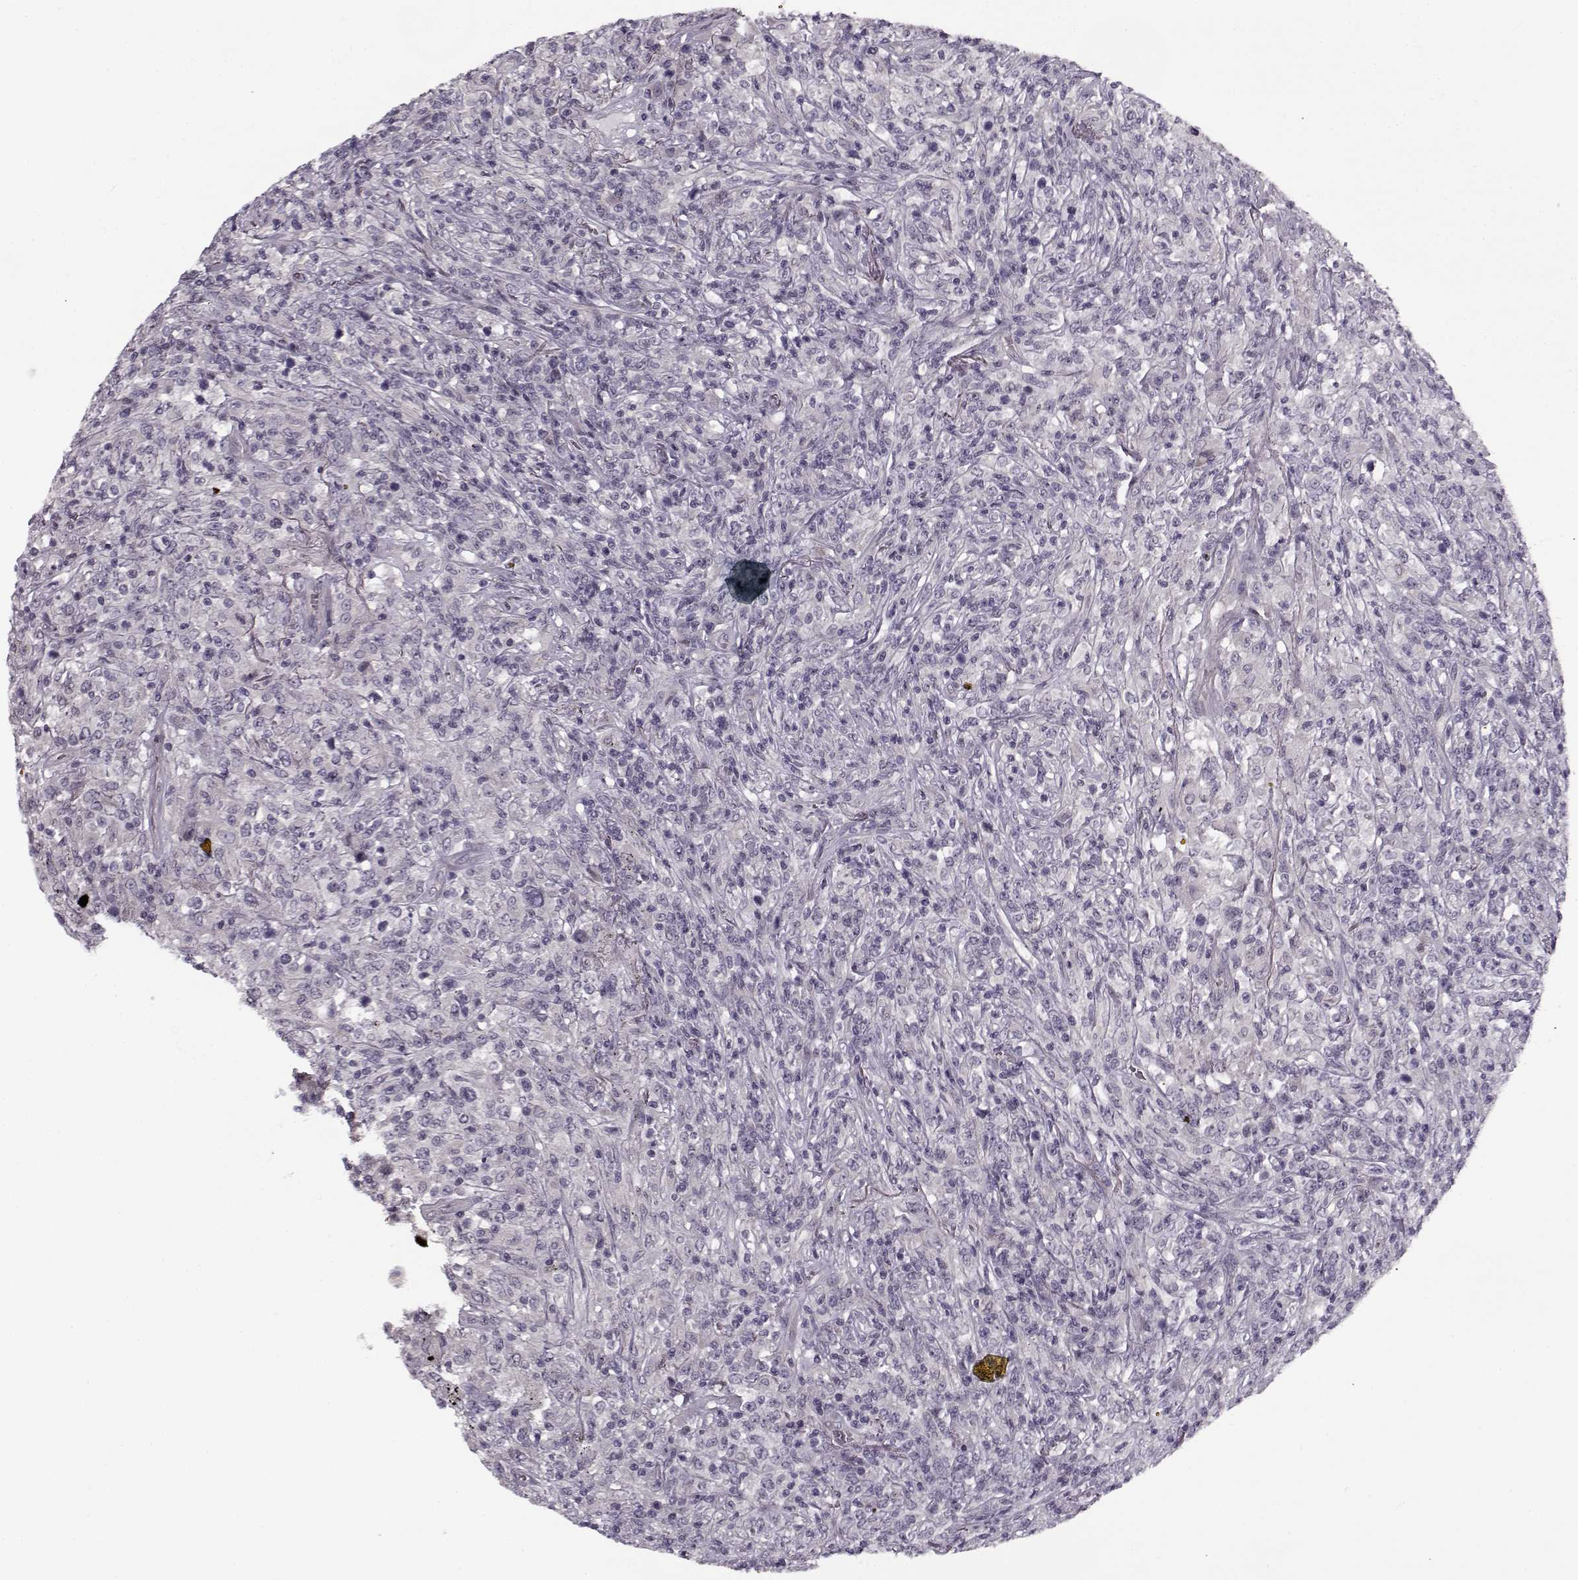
{"staining": {"intensity": "negative", "quantity": "none", "location": "none"}, "tissue": "lymphoma", "cell_type": "Tumor cells", "image_type": "cancer", "snomed": [{"axis": "morphology", "description": "Malignant lymphoma, non-Hodgkin's type, High grade"}, {"axis": "topography", "description": "Lung"}], "caption": "A histopathology image of lymphoma stained for a protein demonstrates no brown staining in tumor cells.", "gene": "PNMT", "patient": {"sex": "male", "age": 79}}